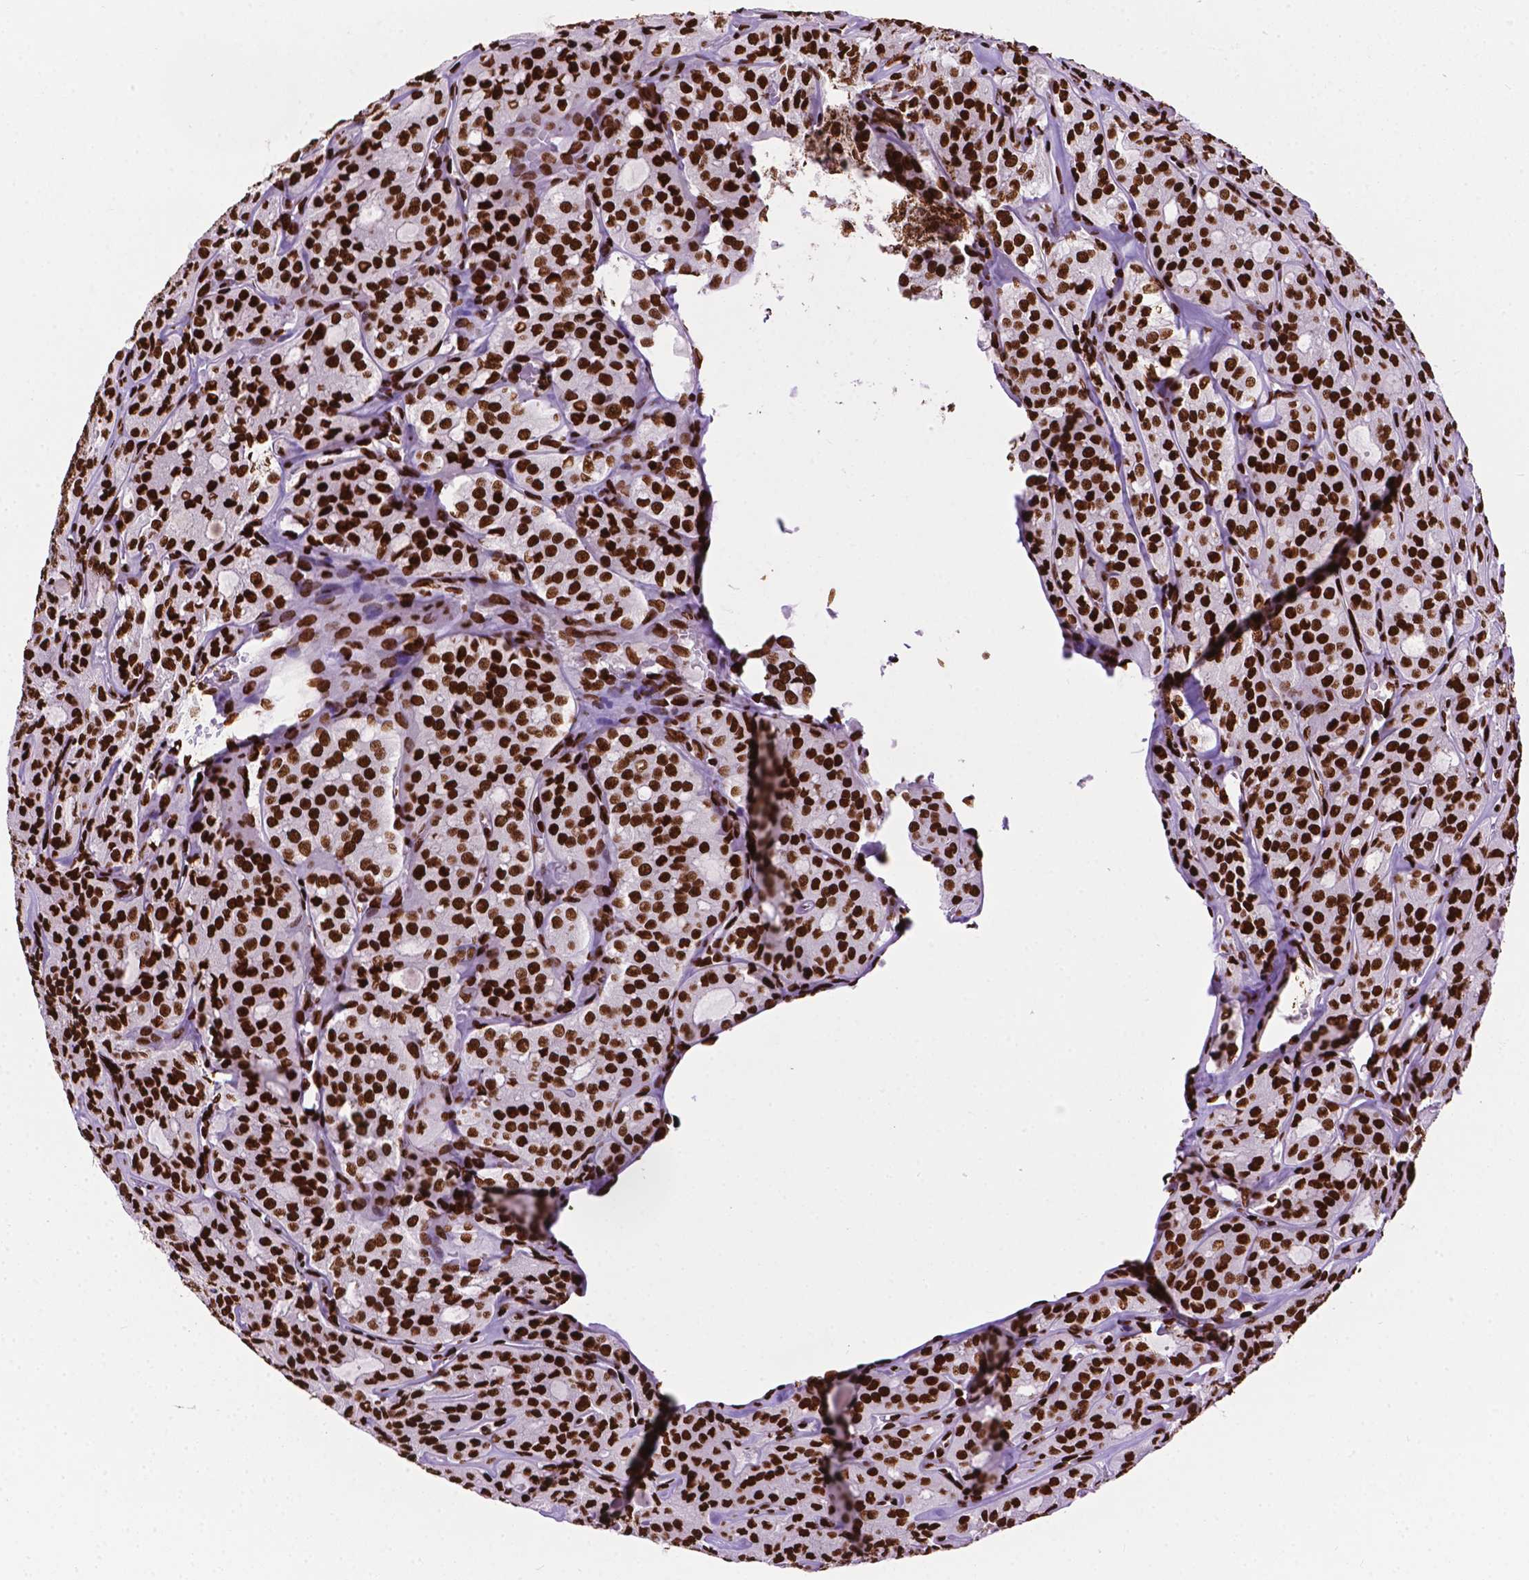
{"staining": {"intensity": "strong", "quantity": ">75%", "location": "nuclear"}, "tissue": "thyroid cancer", "cell_type": "Tumor cells", "image_type": "cancer", "snomed": [{"axis": "morphology", "description": "Follicular adenoma carcinoma, NOS"}, {"axis": "topography", "description": "Thyroid gland"}], "caption": "Immunohistochemistry (DAB (3,3'-diaminobenzidine)) staining of thyroid follicular adenoma carcinoma reveals strong nuclear protein staining in about >75% of tumor cells. (brown staining indicates protein expression, while blue staining denotes nuclei).", "gene": "SMIM5", "patient": {"sex": "male", "age": 75}}